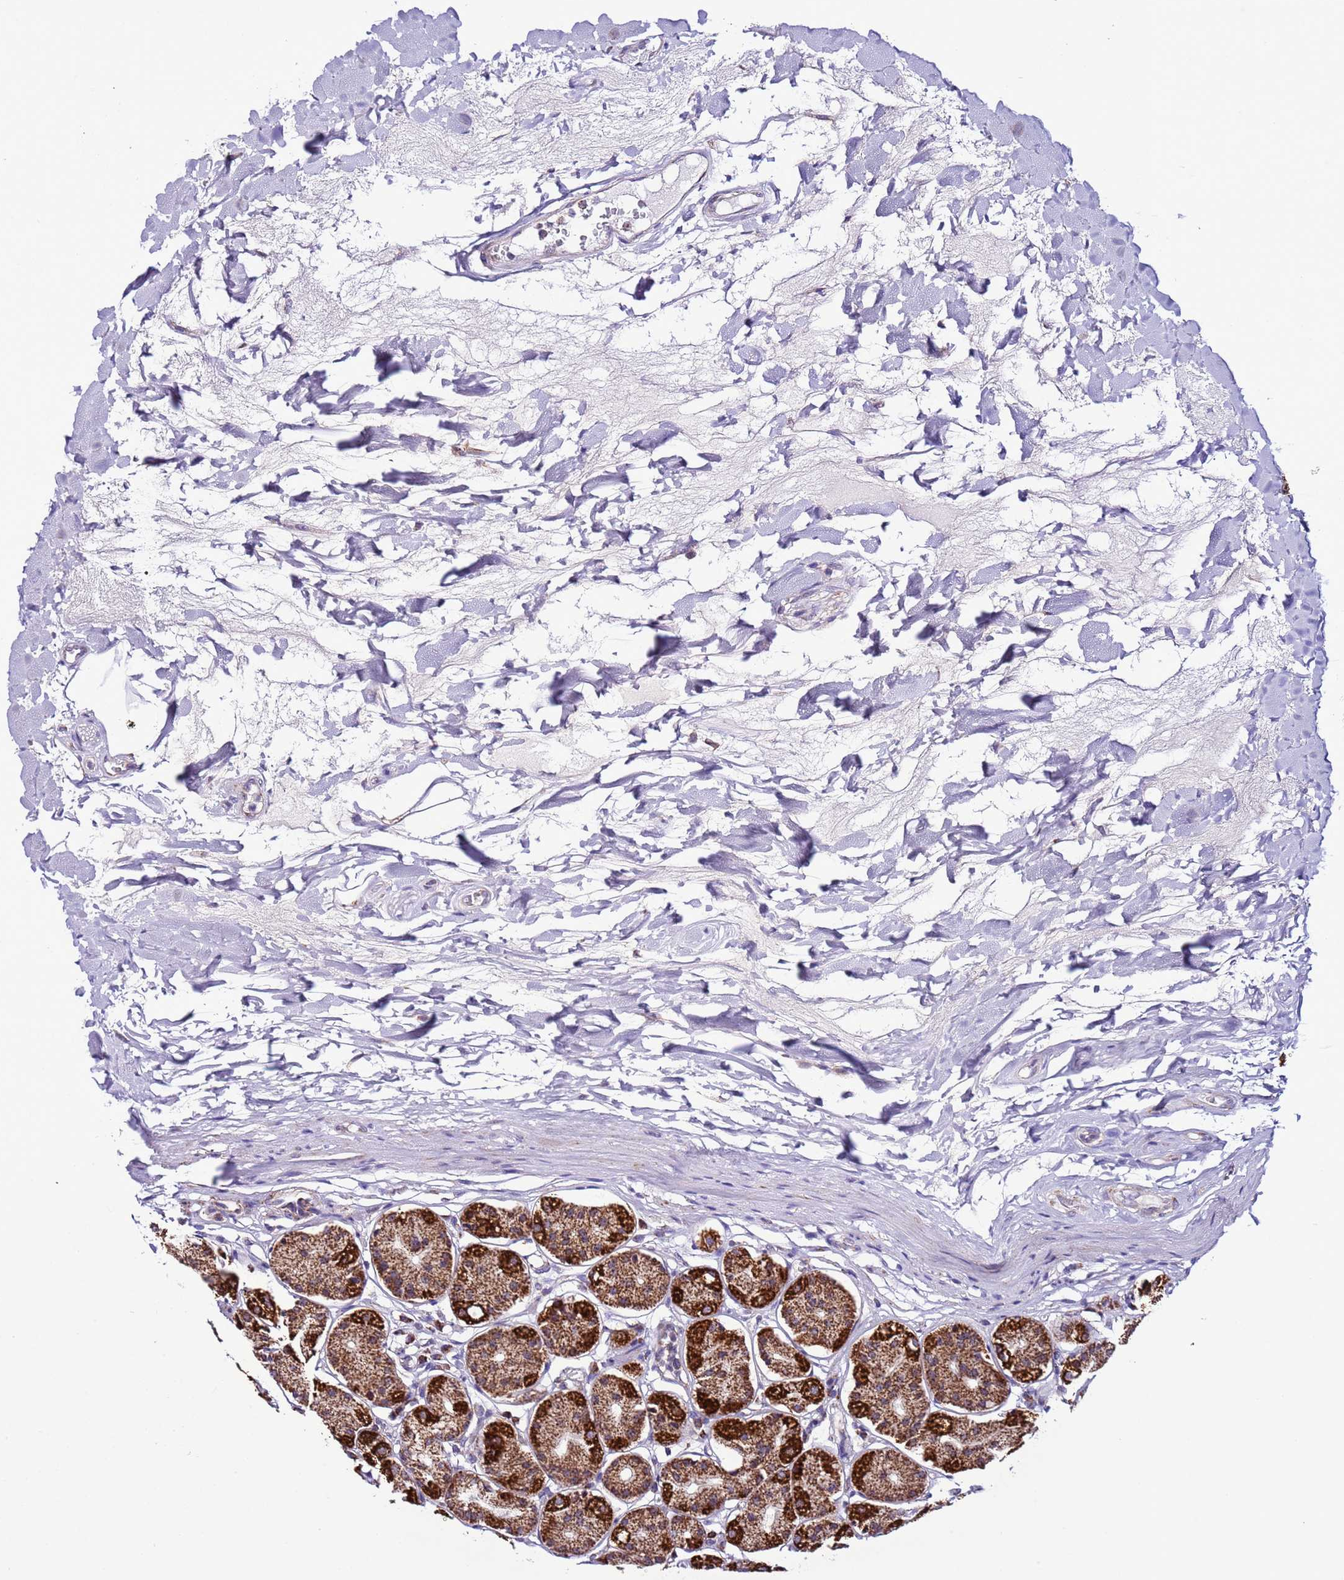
{"staining": {"intensity": "strong", "quantity": "25%-75%", "location": "cytoplasmic/membranous"}, "tissue": "stomach", "cell_type": "Glandular cells", "image_type": "normal", "snomed": [{"axis": "morphology", "description": "Normal tissue, NOS"}, {"axis": "topography", "description": "Stomach"}, {"axis": "topography", "description": "Stomach, lower"}], "caption": "Strong cytoplasmic/membranous protein staining is appreciated in approximately 25%-75% of glandular cells in stomach.", "gene": "UEVLD", "patient": {"sex": "female", "age": 56}}